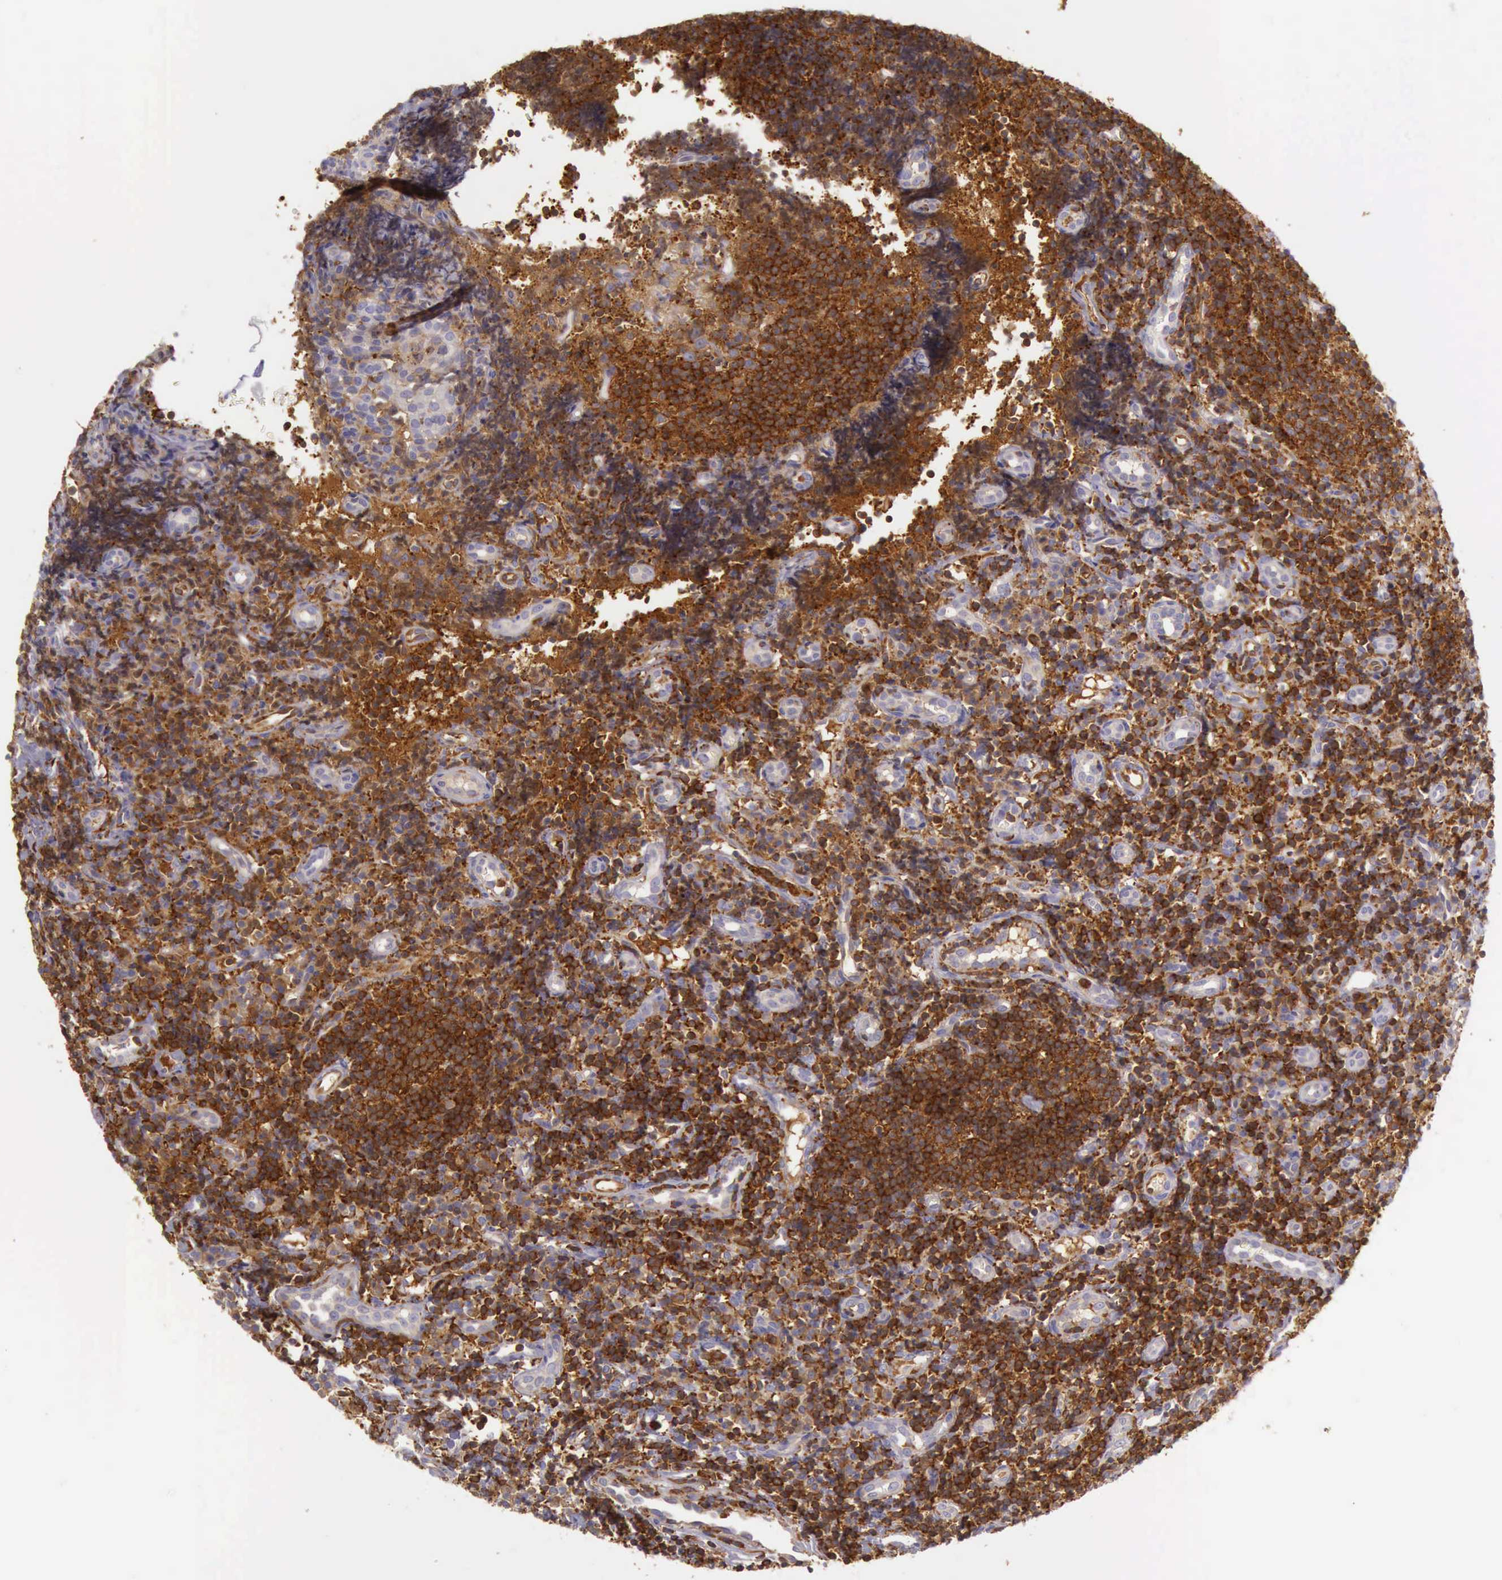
{"staining": {"intensity": "moderate", "quantity": ">75%", "location": "cytoplasmic/membranous"}, "tissue": "tonsil", "cell_type": "Germinal center cells", "image_type": "normal", "snomed": [{"axis": "morphology", "description": "Normal tissue, NOS"}, {"axis": "topography", "description": "Tonsil"}], "caption": "Tonsil stained for a protein displays moderate cytoplasmic/membranous positivity in germinal center cells.", "gene": "ARHGAP4", "patient": {"sex": "female", "age": 58}}